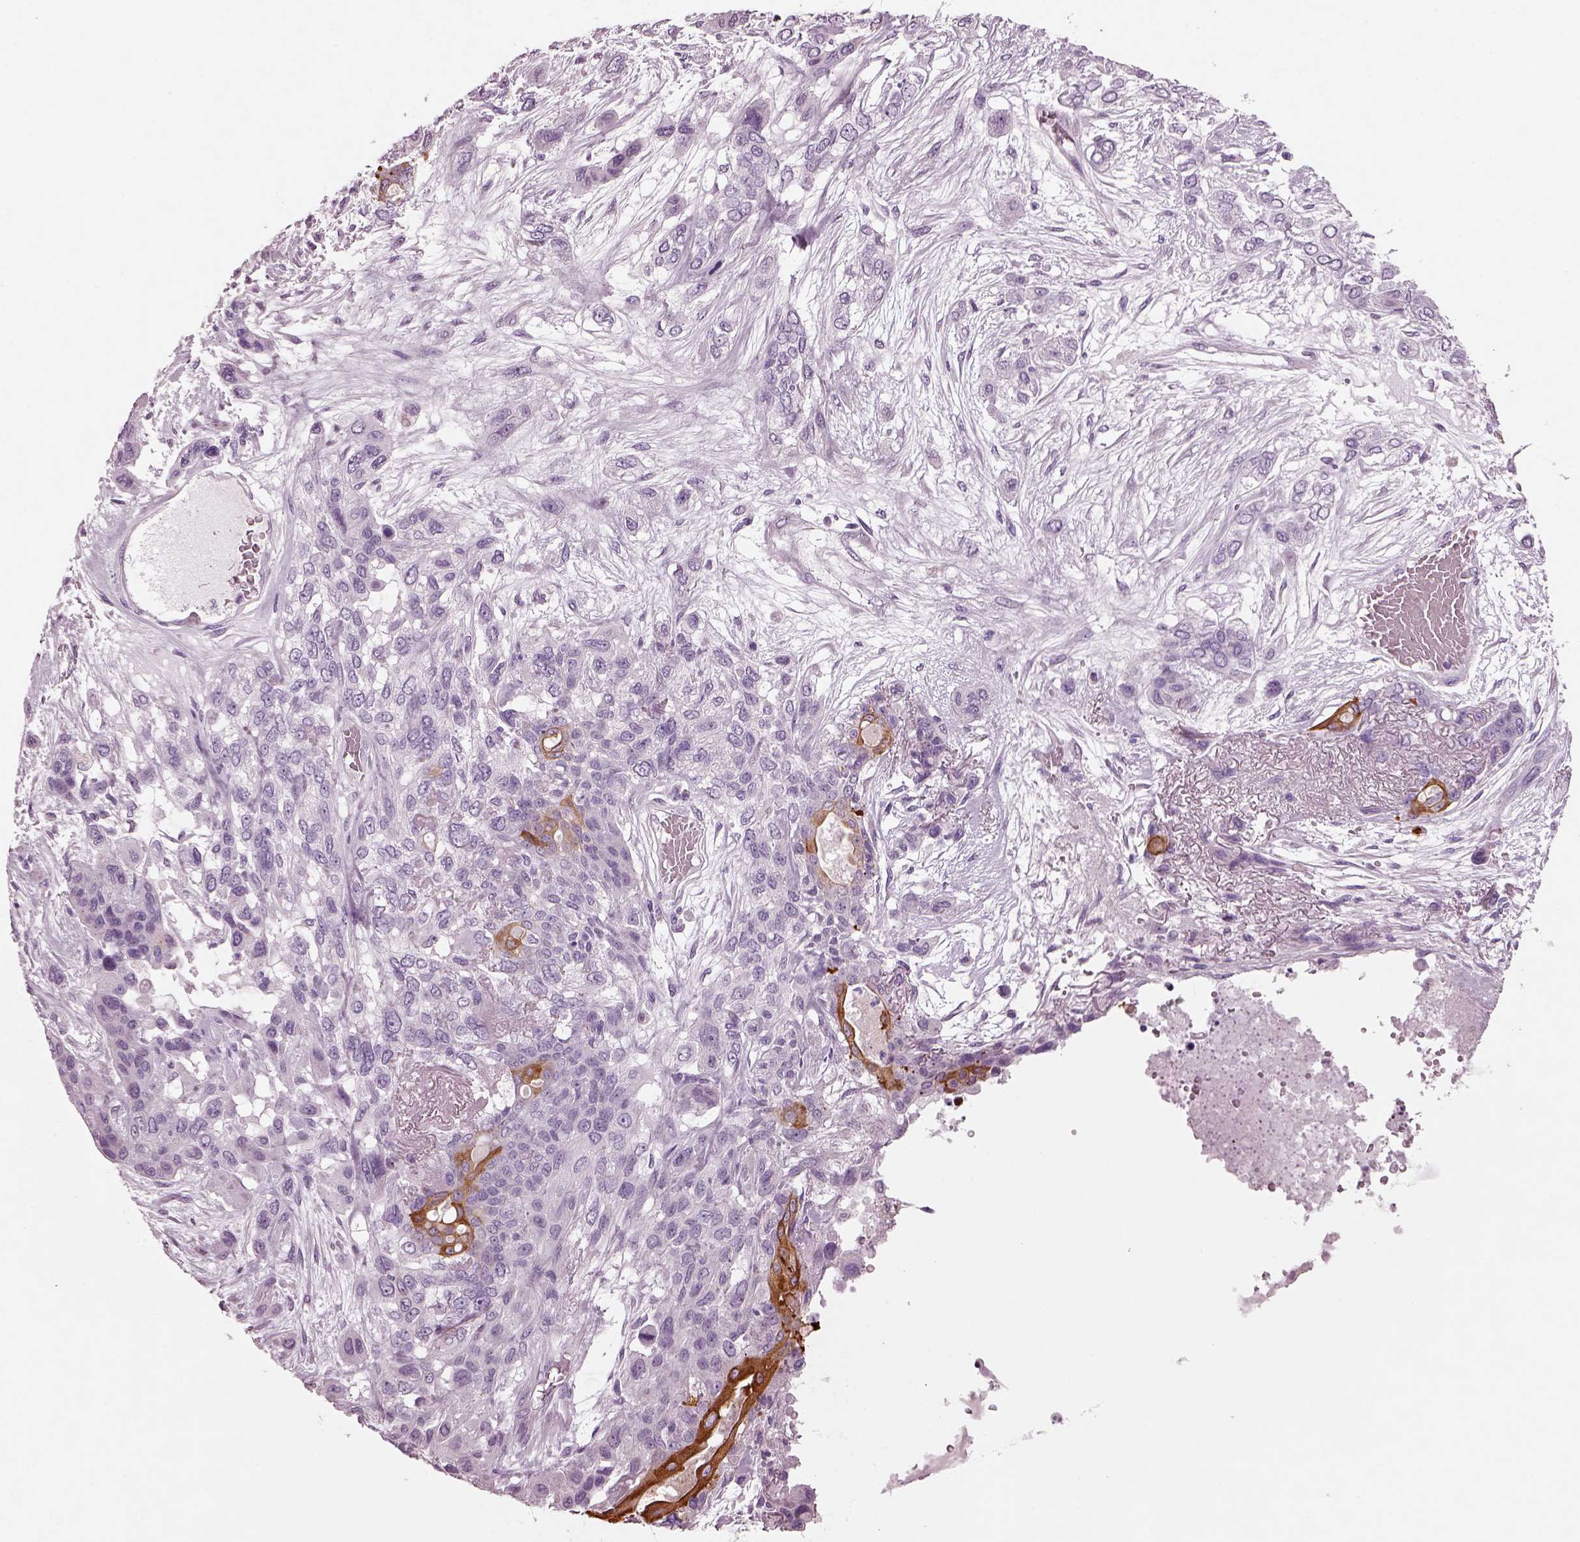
{"staining": {"intensity": "negative", "quantity": "none", "location": "none"}, "tissue": "lung cancer", "cell_type": "Tumor cells", "image_type": "cancer", "snomed": [{"axis": "morphology", "description": "Squamous cell carcinoma, NOS"}, {"axis": "topography", "description": "Lung"}], "caption": "This micrograph is of lung squamous cell carcinoma stained with immunohistochemistry (IHC) to label a protein in brown with the nuclei are counter-stained blue. There is no positivity in tumor cells.", "gene": "PRR9", "patient": {"sex": "female", "age": 70}}